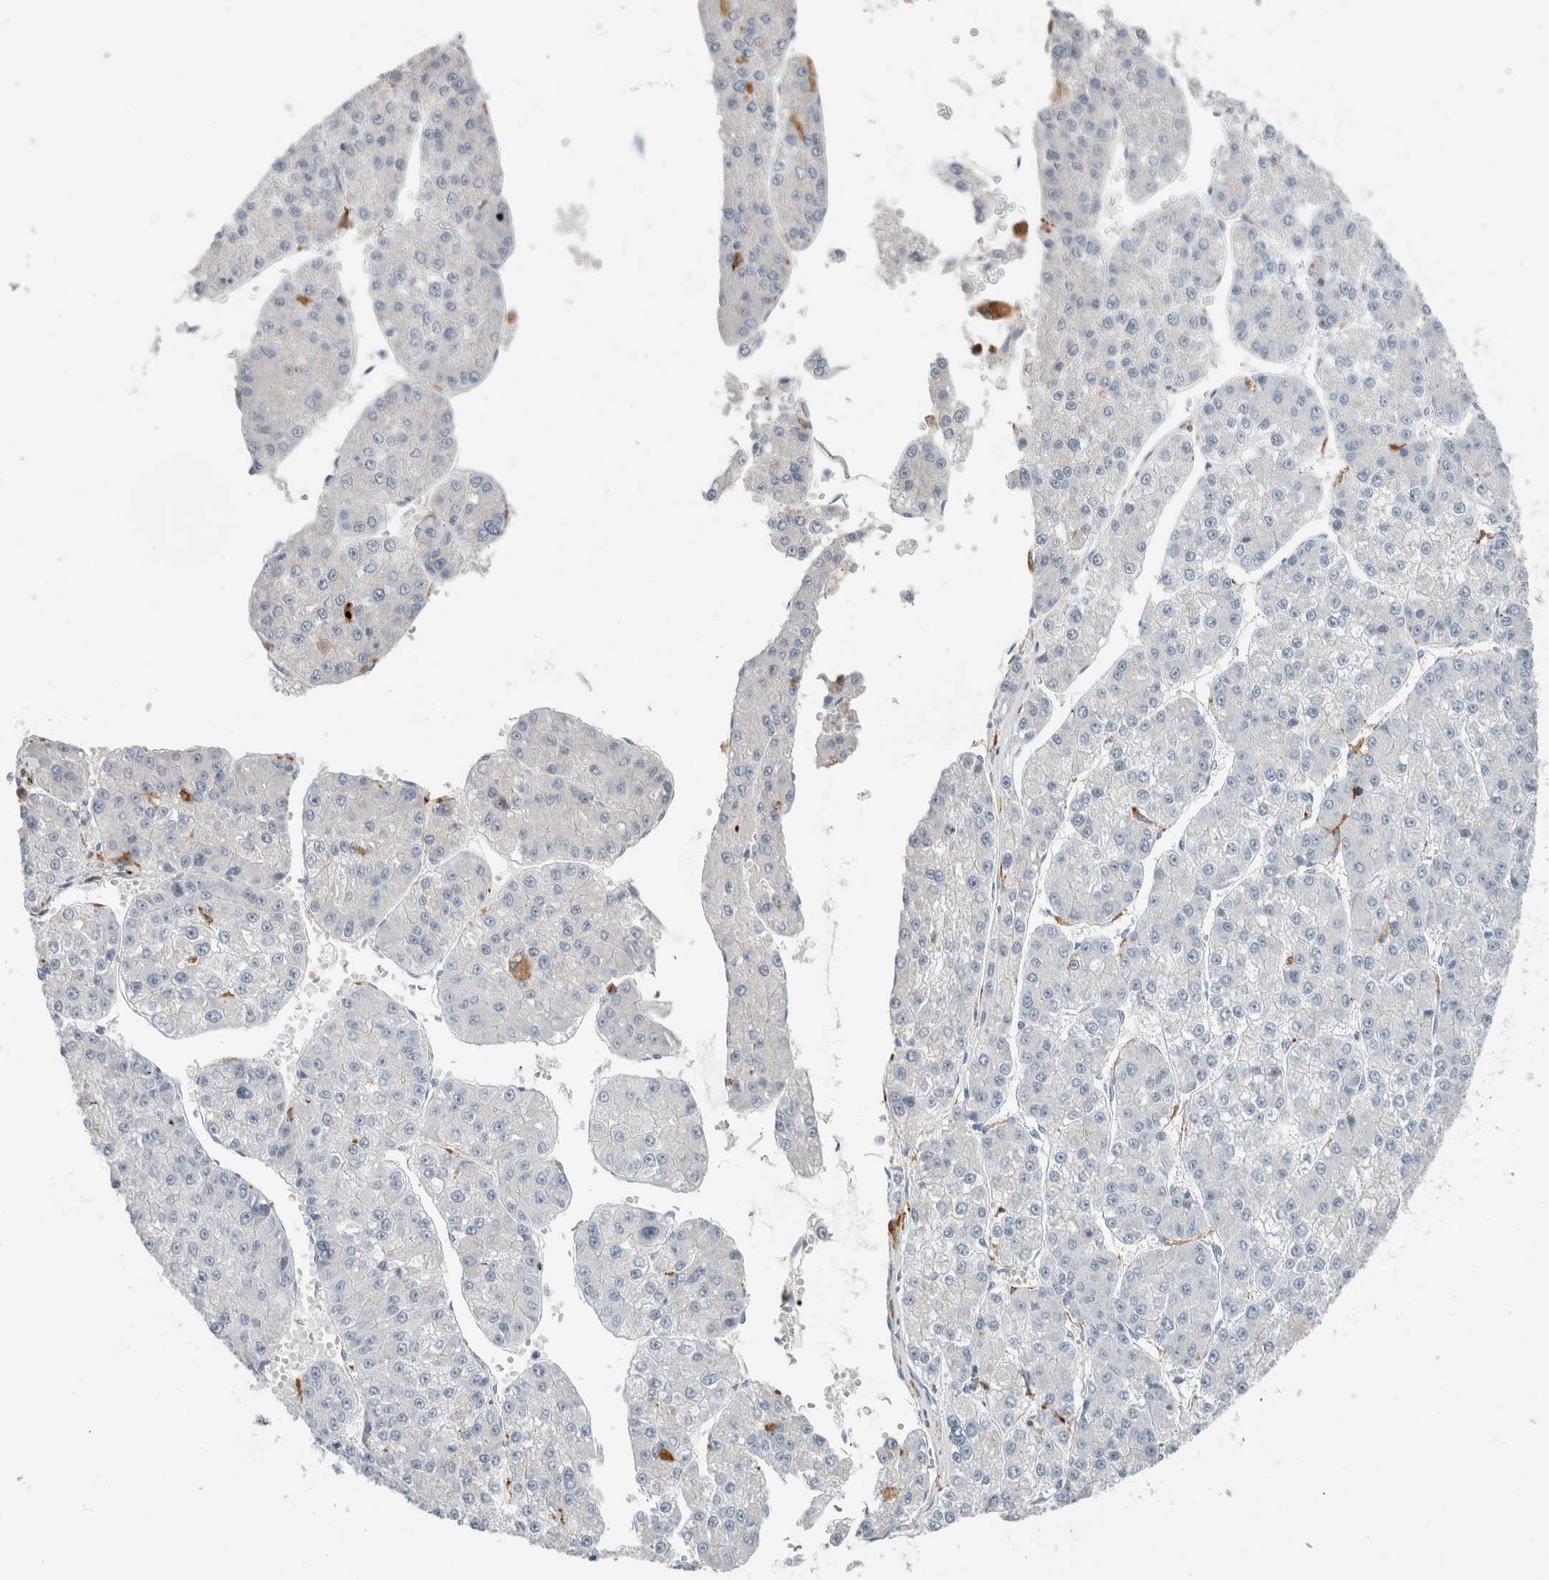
{"staining": {"intensity": "negative", "quantity": "none", "location": "none"}, "tissue": "liver cancer", "cell_type": "Tumor cells", "image_type": "cancer", "snomed": [{"axis": "morphology", "description": "Carcinoma, Hepatocellular, NOS"}, {"axis": "topography", "description": "Liver"}], "caption": "Immunohistochemical staining of liver hepatocellular carcinoma shows no significant positivity in tumor cells. (Stains: DAB immunohistochemistry (IHC) with hematoxylin counter stain, Microscopy: brightfield microscopy at high magnification).", "gene": "LY86", "patient": {"sex": "female", "age": 73}}